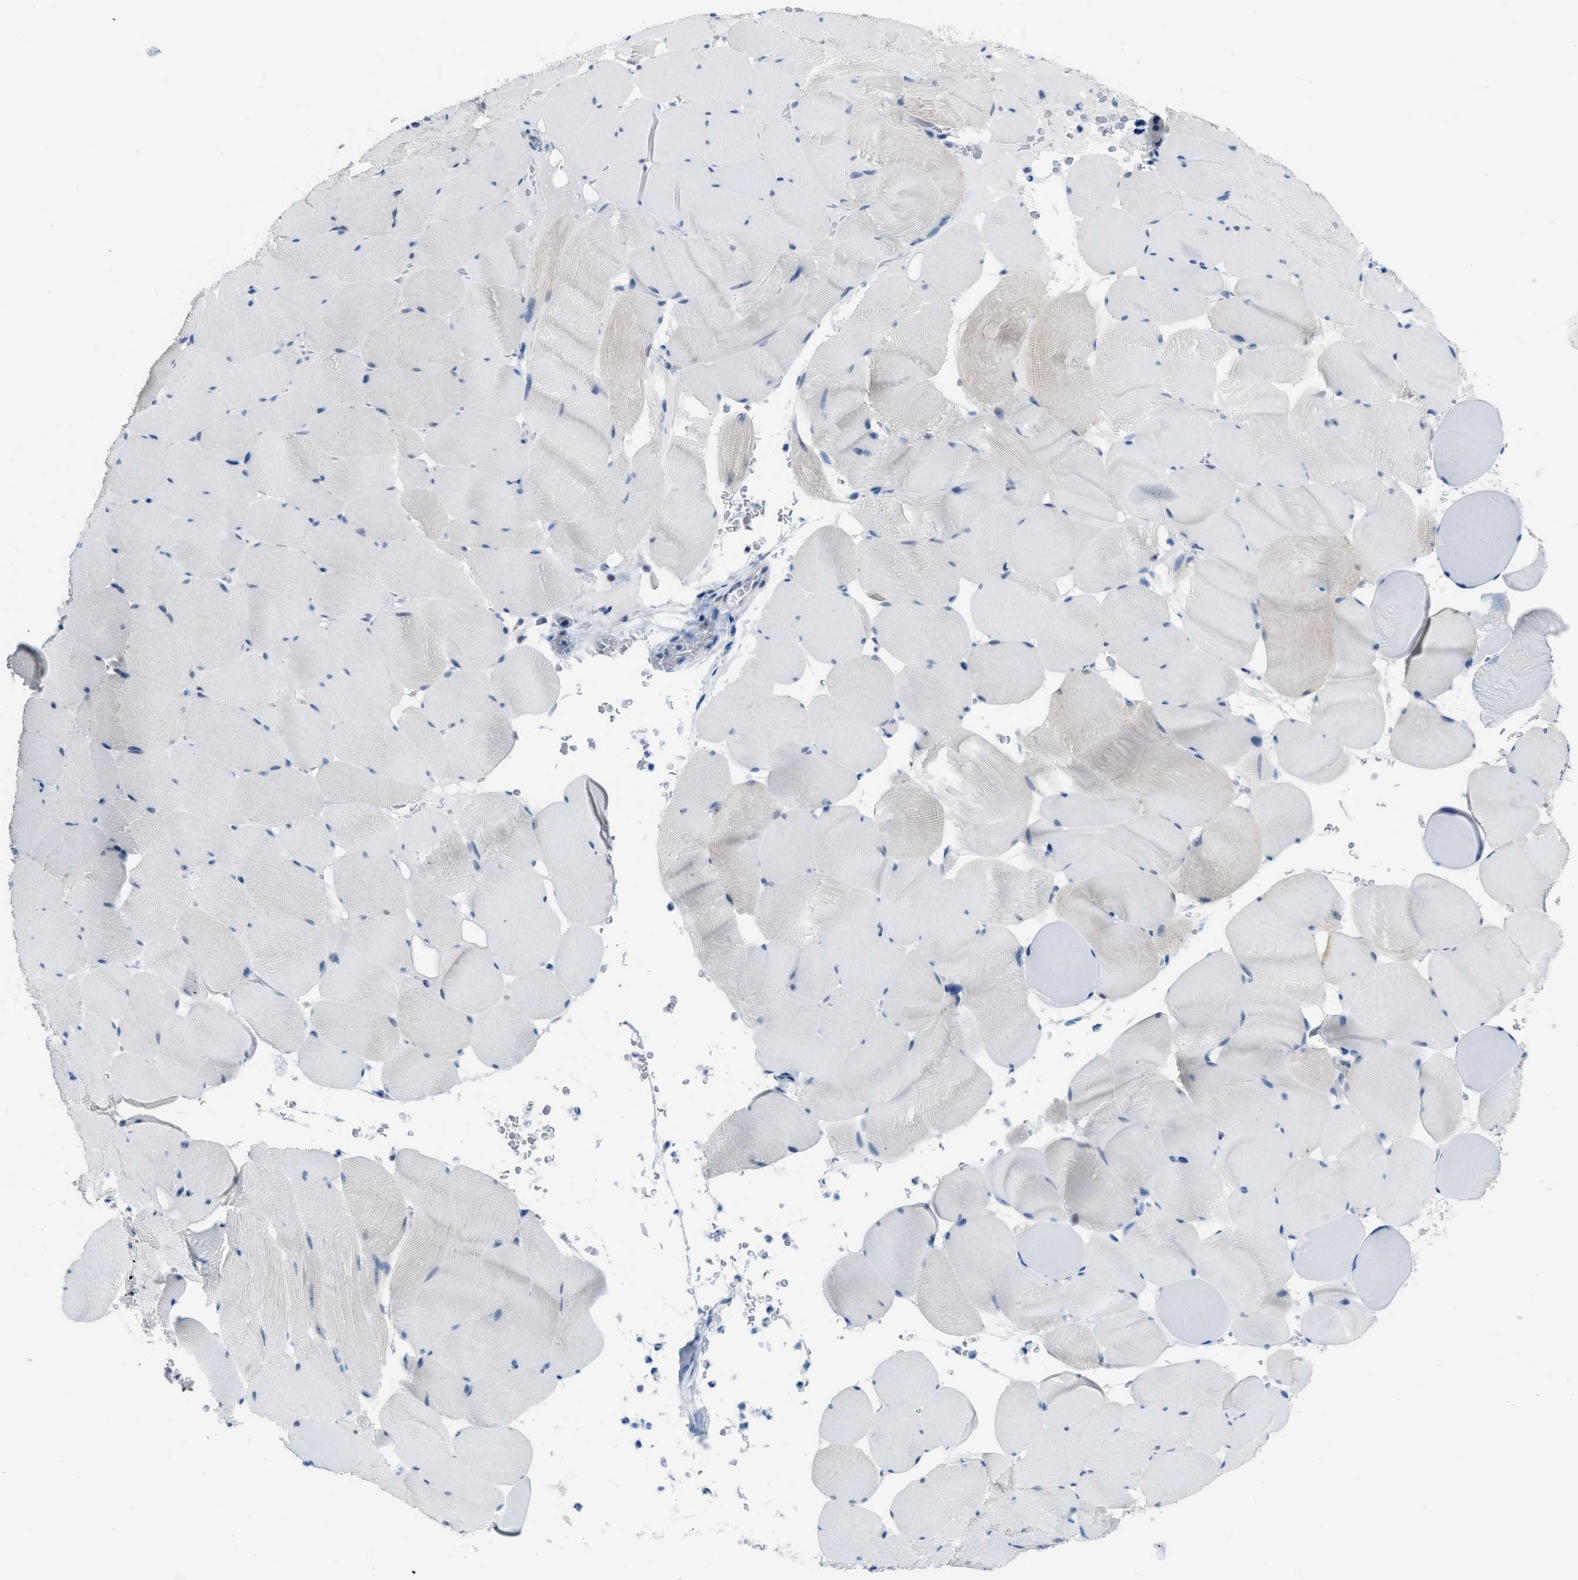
{"staining": {"intensity": "negative", "quantity": "none", "location": "none"}, "tissue": "skeletal muscle", "cell_type": "Myocytes", "image_type": "normal", "snomed": [{"axis": "morphology", "description": "Normal tissue, NOS"}, {"axis": "topography", "description": "Skeletal muscle"}], "caption": "IHC of unremarkable skeletal muscle reveals no staining in myocytes.", "gene": "PHRF1", "patient": {"sex": "male", "age": 62}}